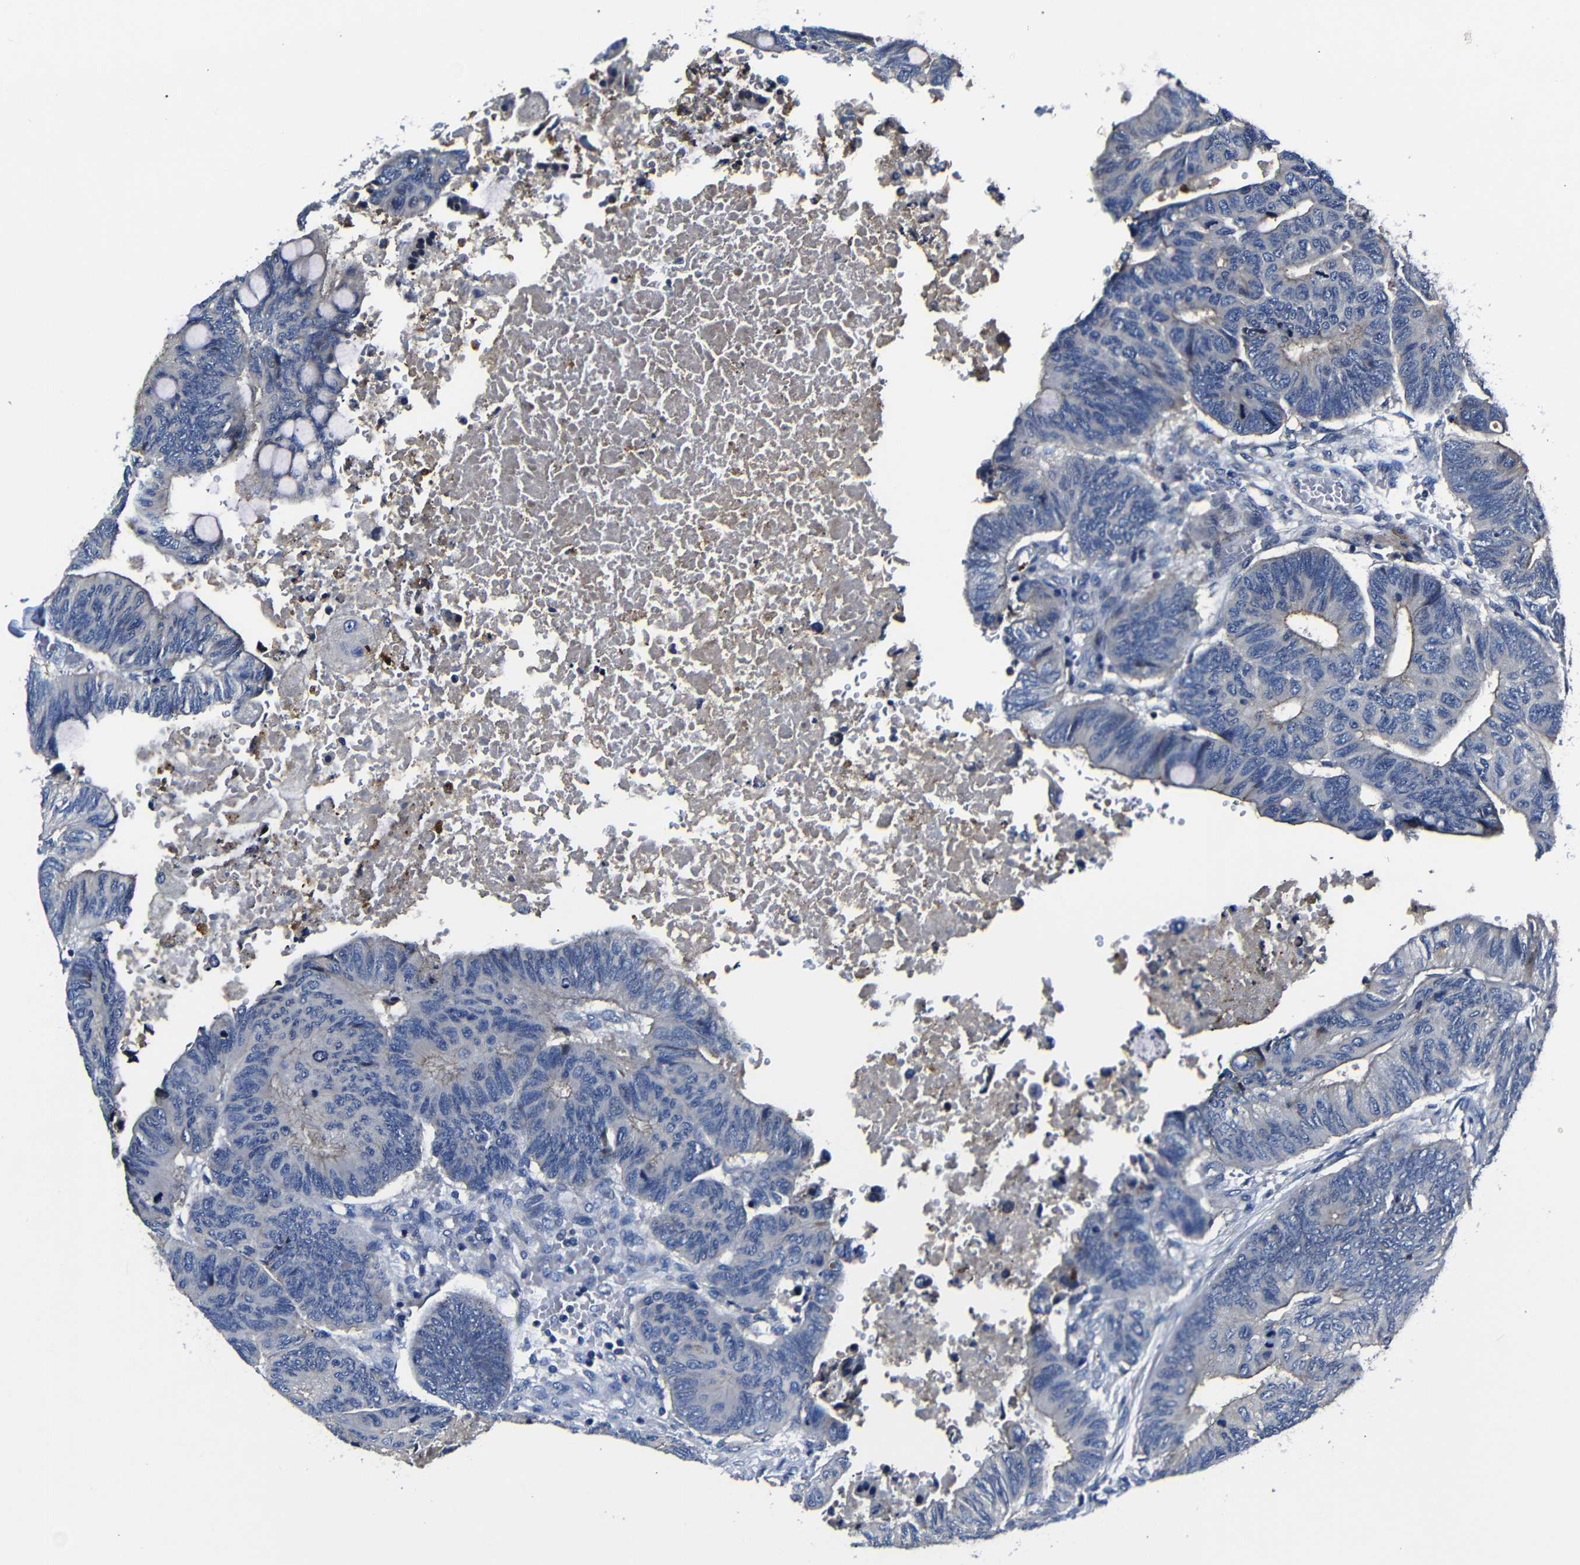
{"staining": {"intensity": "weak", "quantity": "25%-75%", "location": "cytoplasmic/membranous"}, "tissue": "colorectal cancer", "cell_type": "Tumor cells", "image_type": "cancer", "snomed": [{"axis": "morphology", "description": "Normal tissue, NOS"}, {"axis": "morphology", "description": "Adenocarcinoma, NOS"}, {"axis": "topography", "description": "Rectum"}, {"axis": "topography", "description": "Peripheral nerve tissue"}], "caption": "Protein positivity by immunohistochemistry (IHC) demonstrates weak cytoplasmic/membranous staining in about 25%-75% of tumor cells in colorectal cancer (adenocarcinoma).", "gene": "AFDN", "patient": {"sex": "male", "age": 92}}